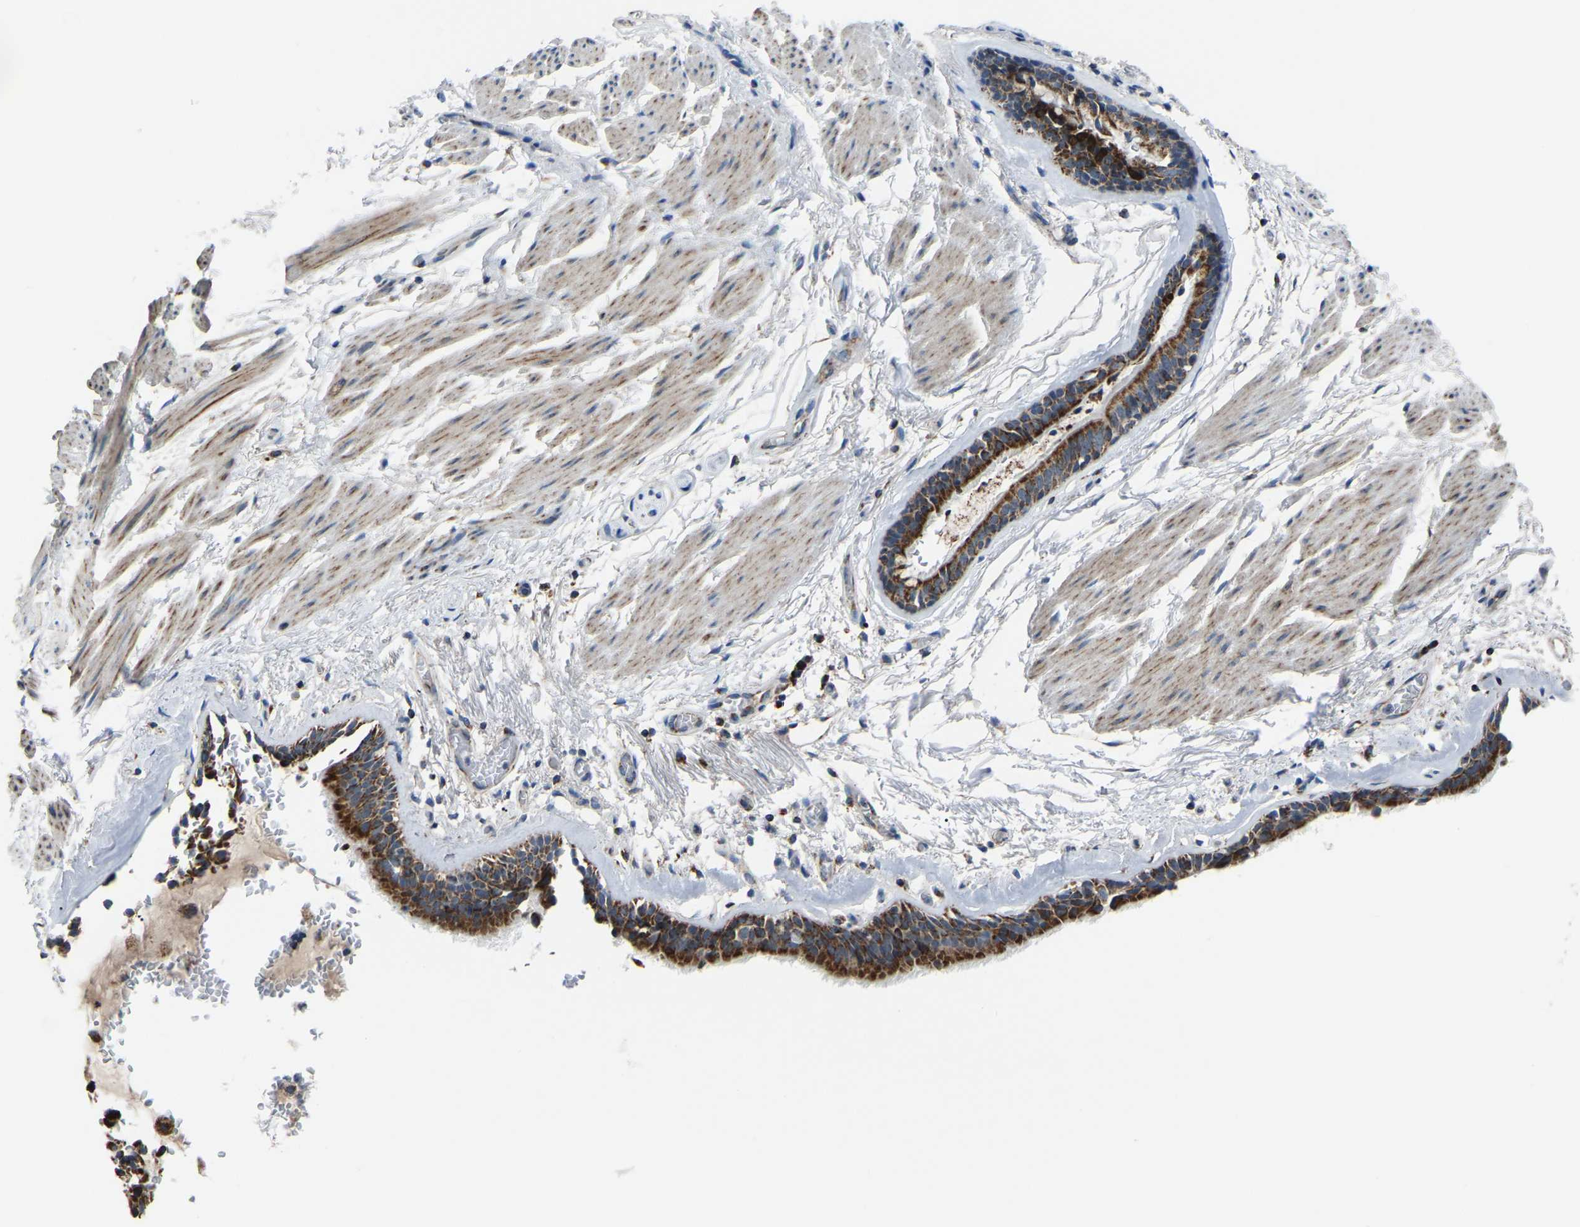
{"staining": {"intensity": "strong", "quantity": ">75%", "location": "cytoplasmic/membranous"}, "tissue": "bronchus", "cell_type": "Respiratory epithelial cells", "image_type": "normal", "snomed": [{"axis": "morphology", "description": "Normal tissue, NOS"}, {"axis": "topography", "description": "Cartilage tissue"}], "caption": "High-magnification brightfield microscopy of normal bronchus stained with DAB (brown) and counterstained with hematoxylin (blue). respiratory epithelial cells exhibit strong cytoplasmic/membranous positivity is appreciated in about>75% of cells.", "gene": "CANT1", "patient": {"sex": "female", "age": 63}}